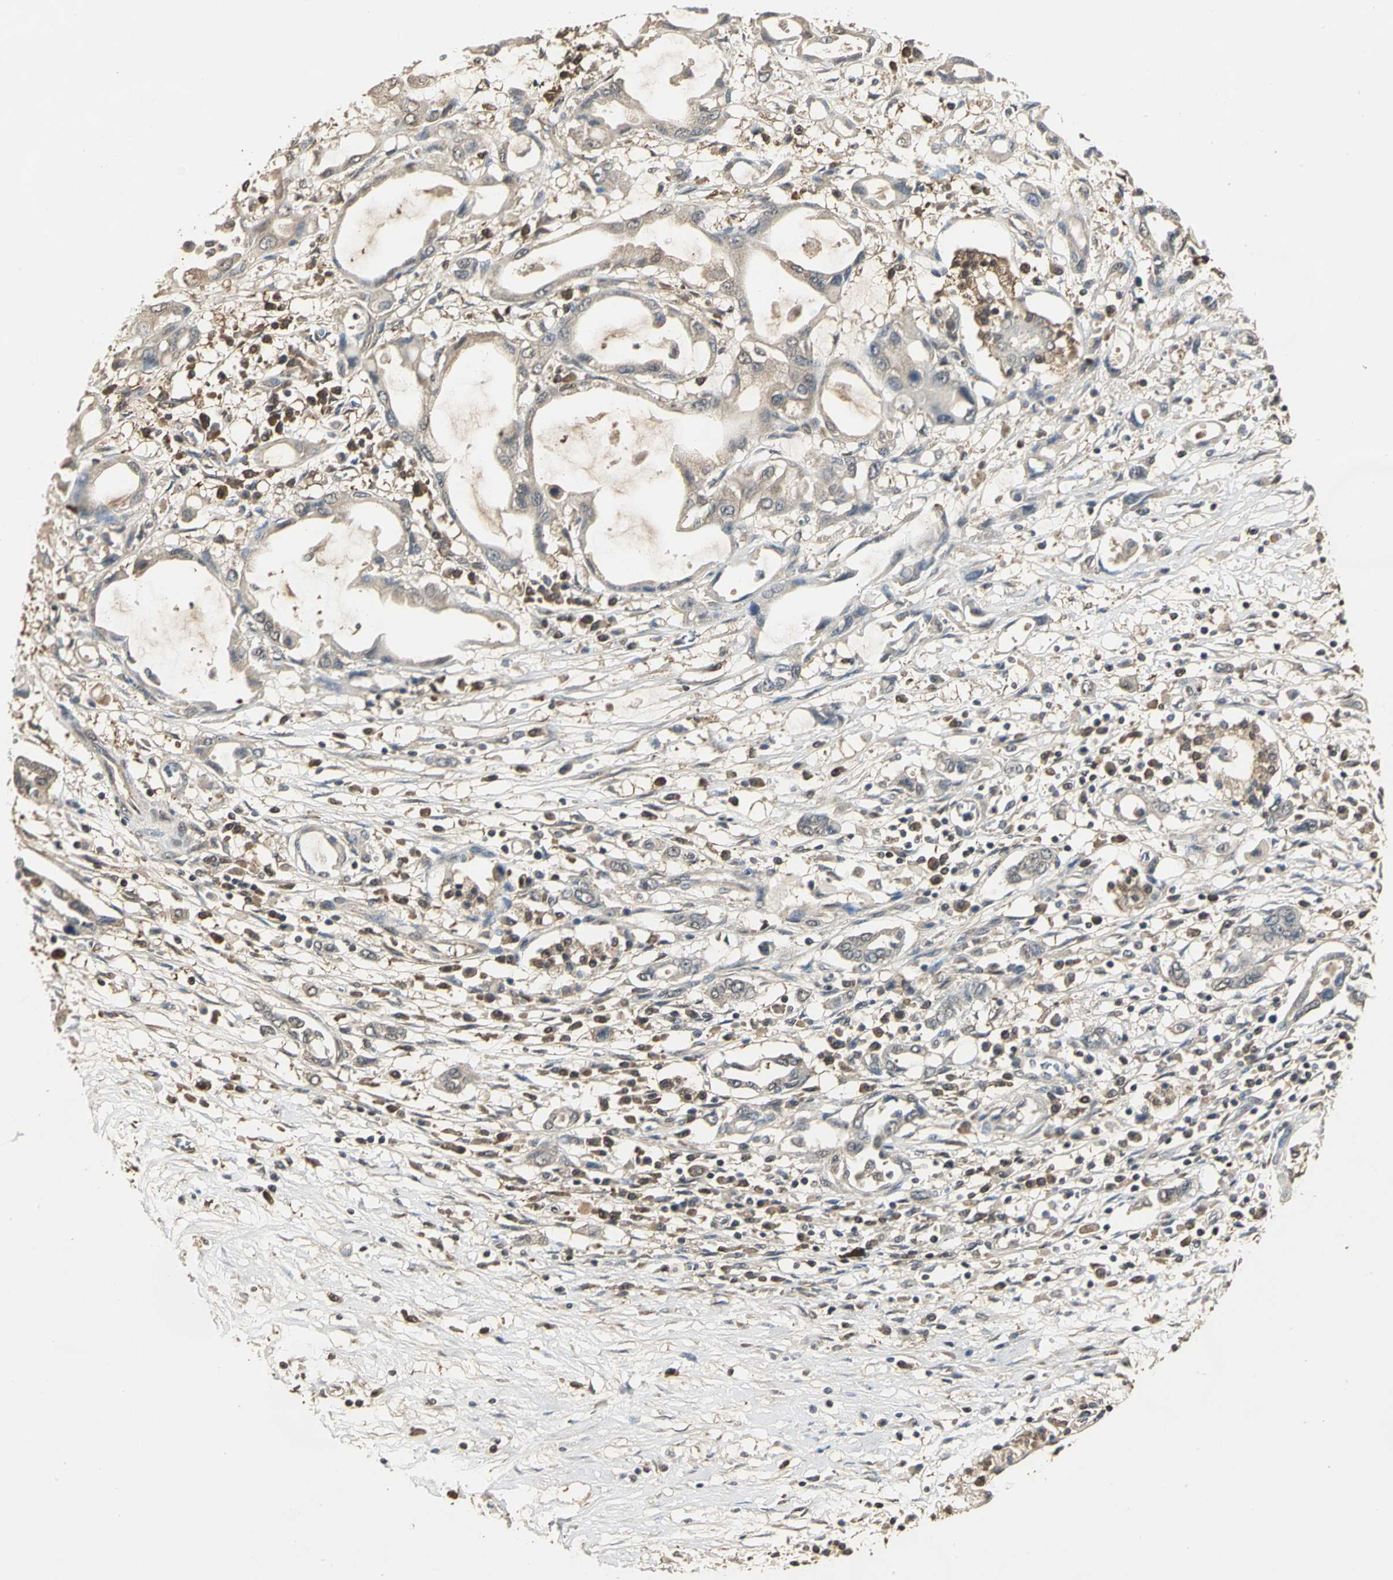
{"staining": {"intensity": "weak", "quantity": ">75%", "location": "cytoplasmic/membranous"}, "tissue": "pancreatic cancer", "cell_type": "Tumor cells", "image_type": "cancer", "snomed": [{"axis": "morphology", "description": "Adenocarcinoma, NOS"}, {"axis": "topography", "description": "Pancreas"}], "caption": "The photomicrograph reveals staining of pancreatic cancer (adenocarcinoma), revealing weak cytoplasmic/membranous protein expression (brown color) within tumor cells.", "gene": "PARK7", "patient": {"sex": "female", "age": 57}}